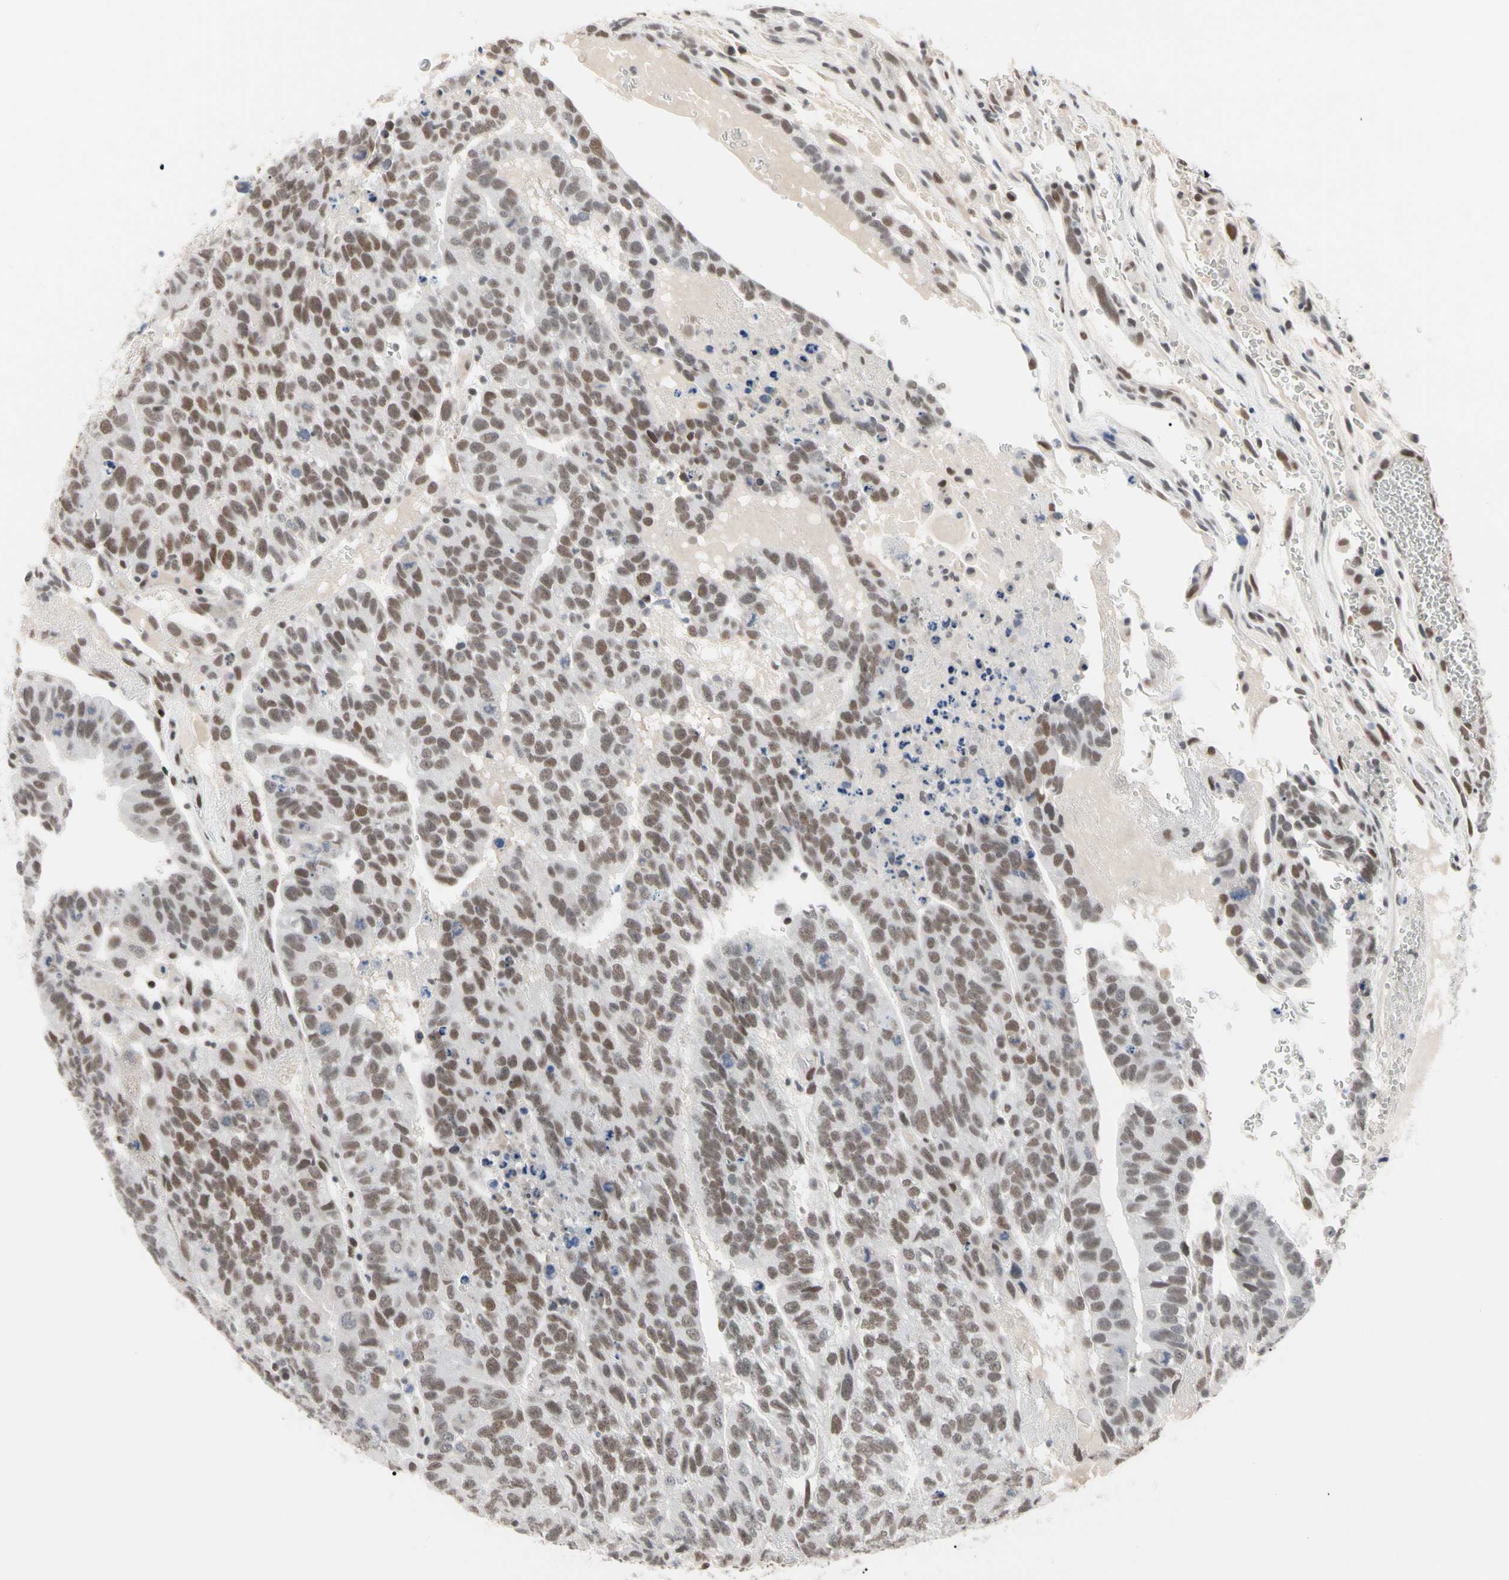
{"staining": {"intensity": "moderate", "quantity": "25%-75%", "location": "nuclear"}, "tissue": "testis cancer", "cell_type": "Tumor cells", "image_type": "cancer", "snomed": [{"axis": "morphology", "description": "Seminoma, NOS"}, {"axis": "morphology", "description": "Carcinoma, Embryonal, NOS"}, {"axis": "topography", "description": "Testis"}], "caption": "This image shows testis cancer stained with immunohistochemistry to label a protein in brown. The nuclear of tumor cells show moderate positivity for the protein. Nuclei are counter-stained blue.", "gene": "FAM98B", "patient": {"sex": "male", "age": 52}}